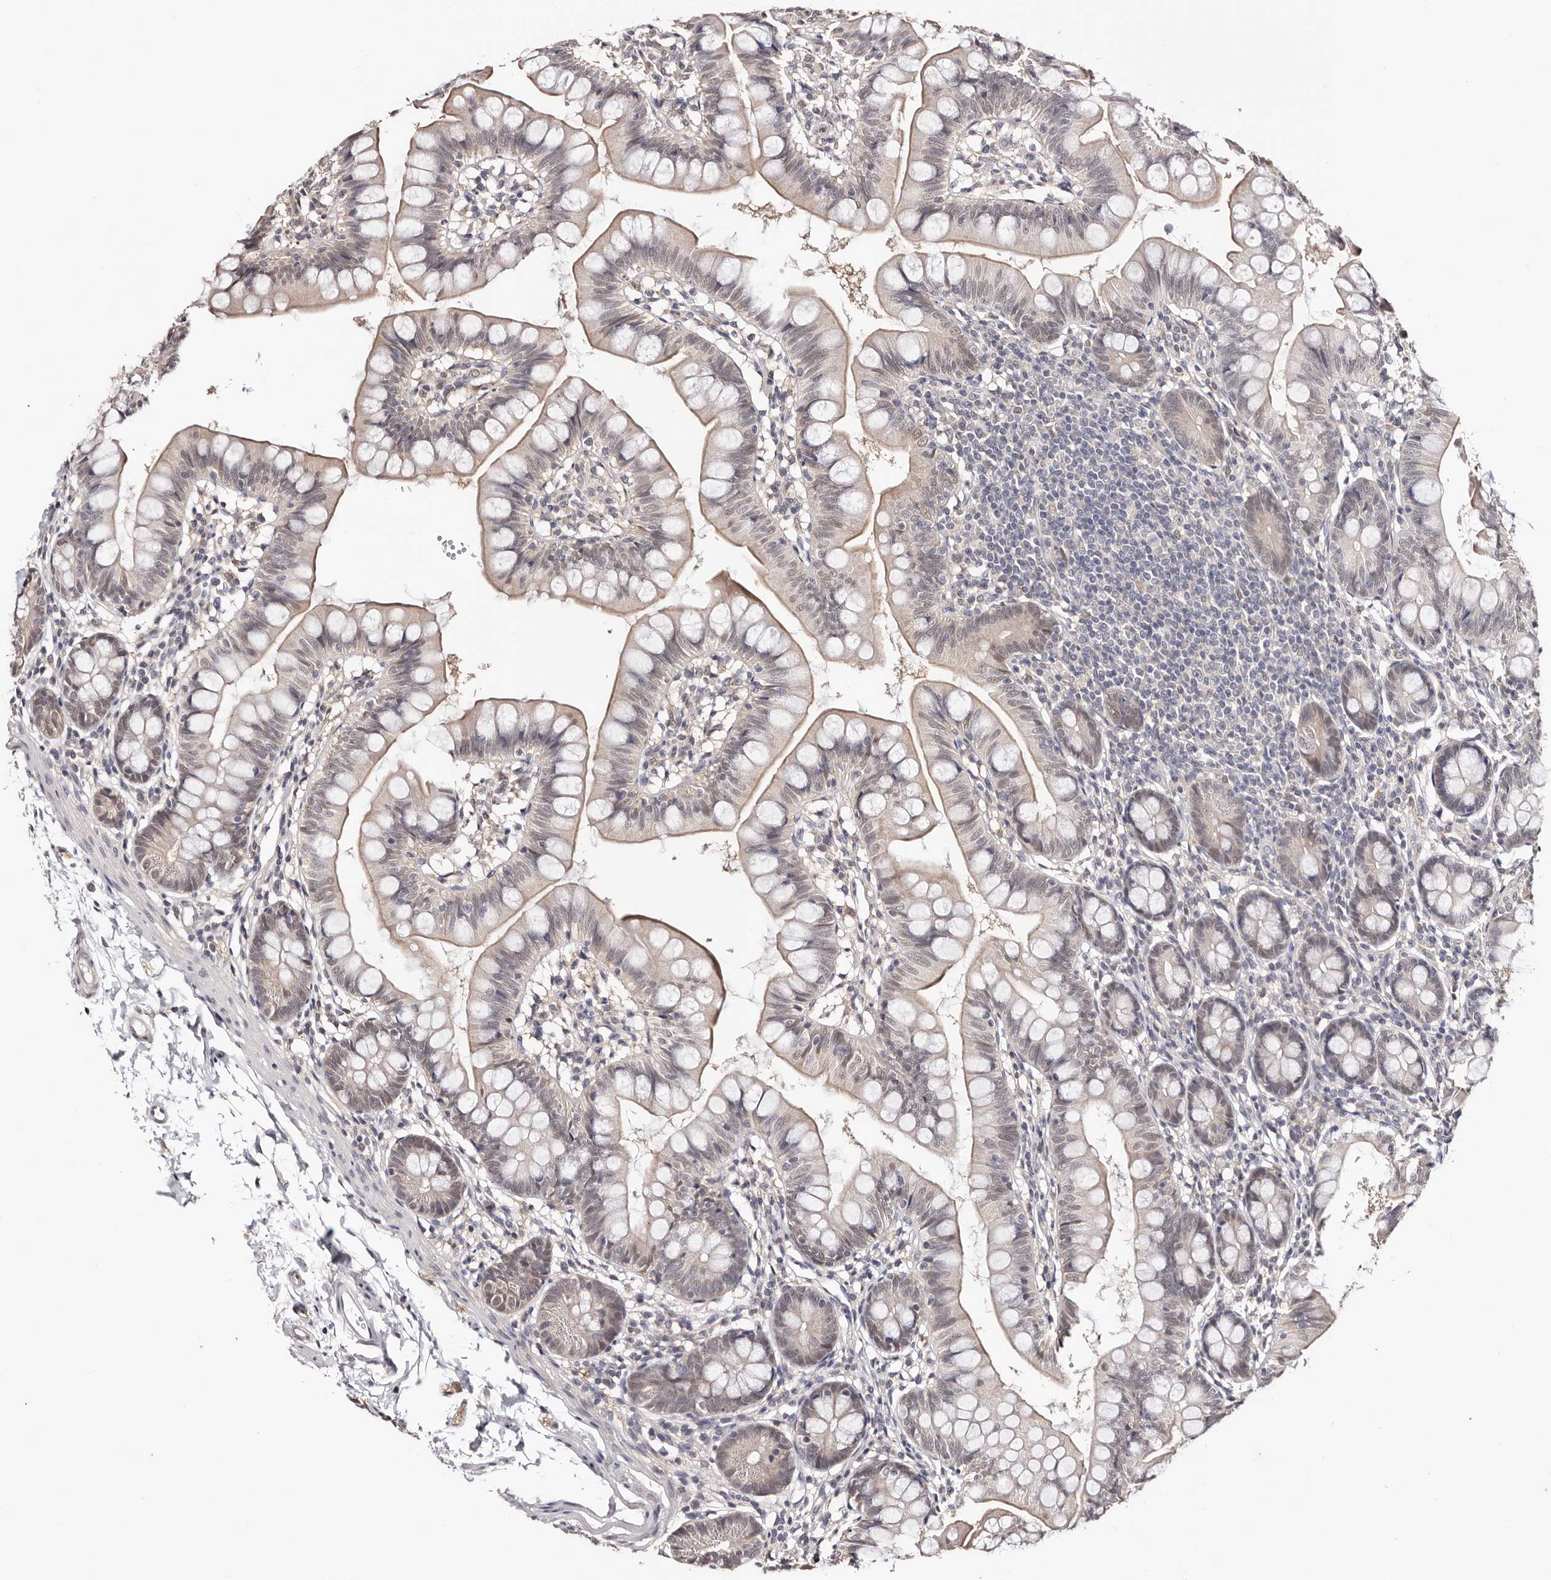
{"staining": {"intensity": "weak", "quantity": "25%-75%", "location": "cytoplasmic/membranous"}, "tissue": "small intestine", "cell_type": "Glandular cells", "image_type": "normal", "snomed": [{"axis": "morphology", "description": "Normal tissue, NOS"}, {"axis": "topography", "description": "Small intestine"}], "caption": "Glandular cells demonstrate low levels of weak cytoplasmic/membranous positivity in approximately 25%-75% of cells in unremarkable small intestine. The staining was performed using DAB, with brown indicating positive protein expression. Nuclei are stained blue with hematoxylin.", "gene": "TYW3", "patient": {"sex": "male", "age": 7}}